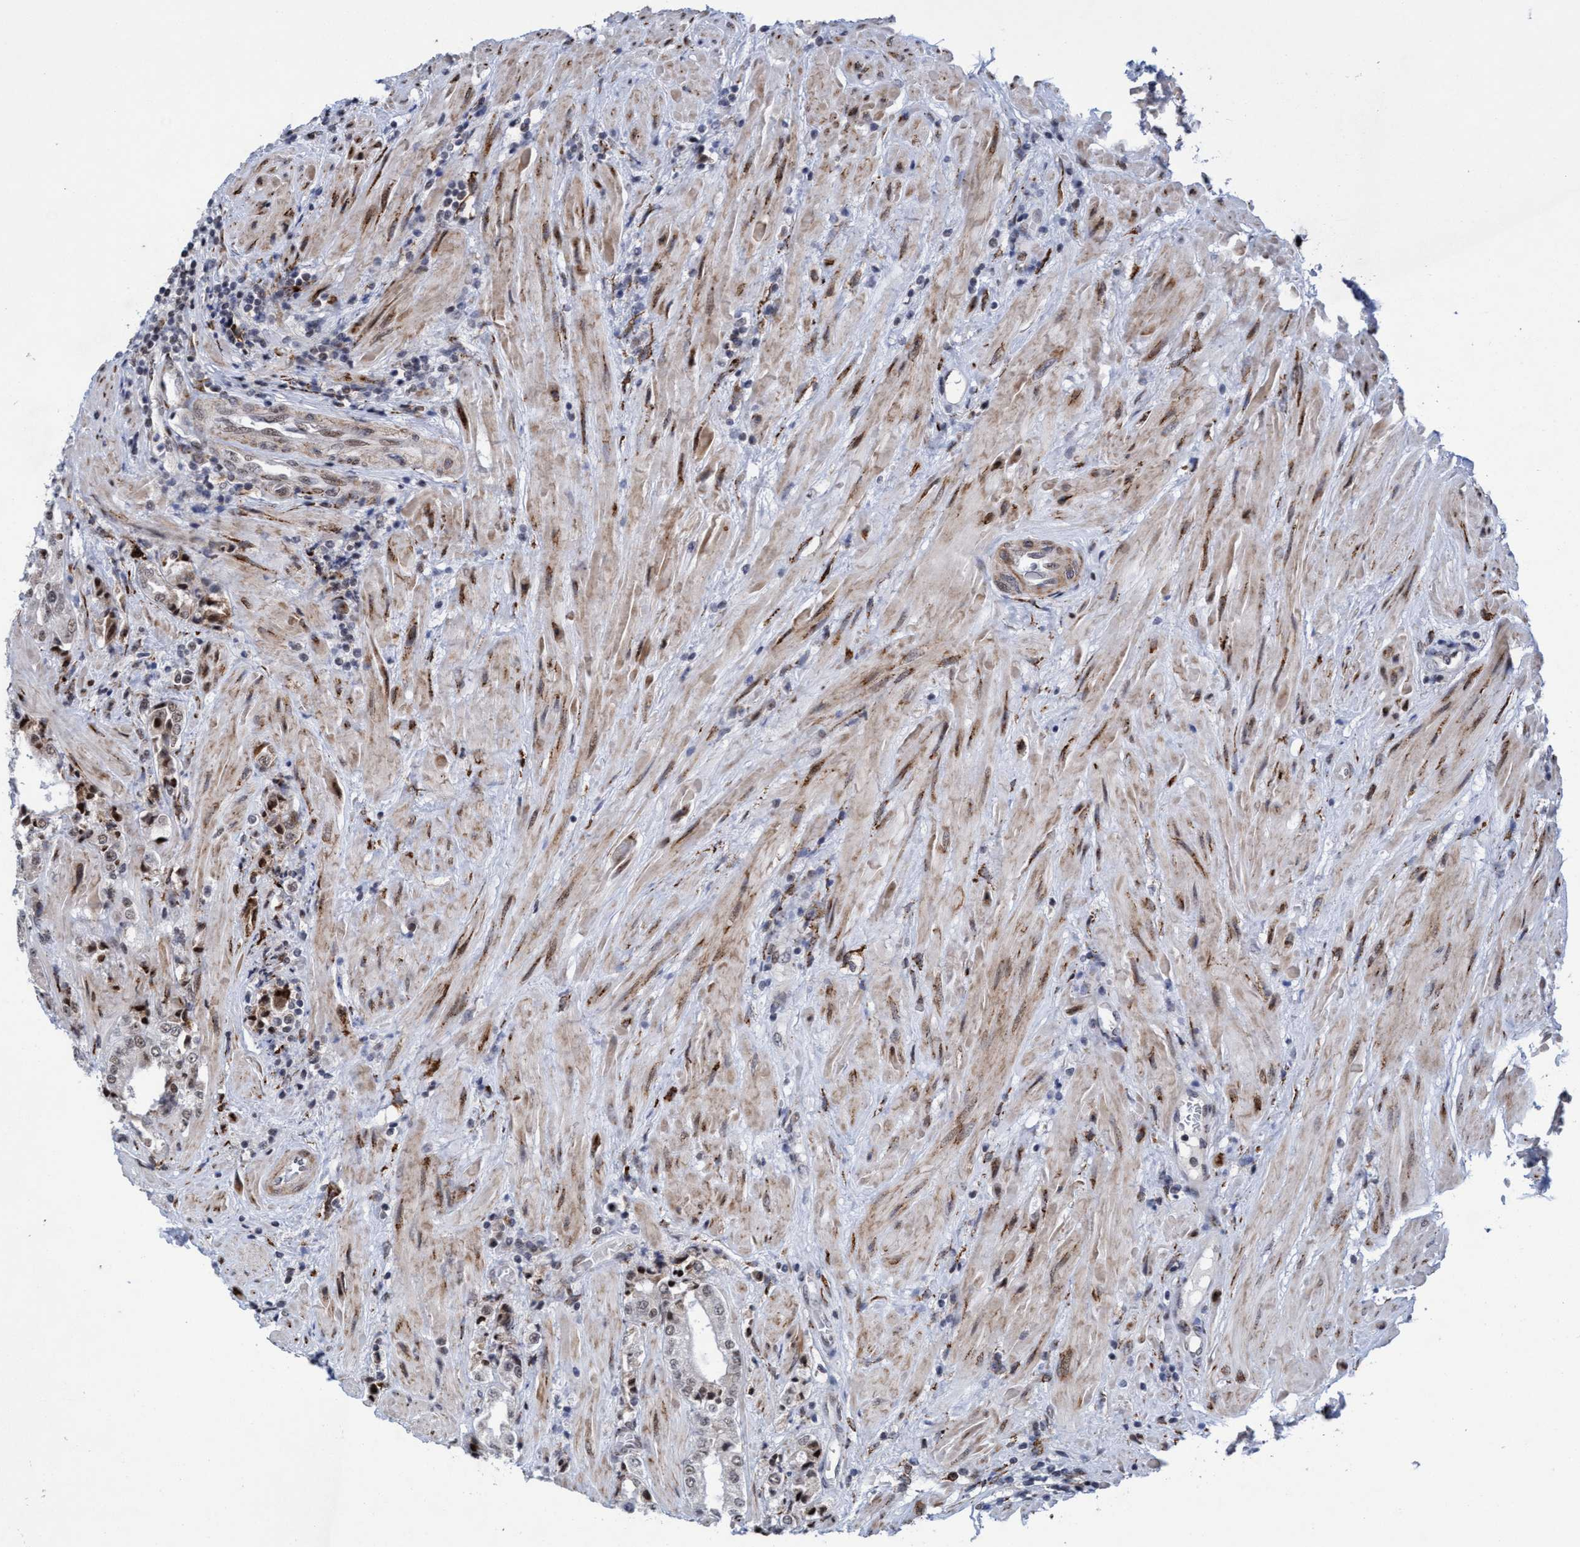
{"staining": {"intensity": "weak", "quantity": ">75%", "location": "nuclear"}, "tissue": "prostate cancer", "cell_type": "Tumor cells", "image_type": "cancer", "snomed": [{"axis": "morphology", "description": "Adenocarcinoma, High grade"}, {"axis": "topography", "description": "Prostate"}], "caption": "Tumor cells display low levels of weak nuclear expression in approximately >75% of cells in human prostate cancer (adenocarcinoma (high-grade)). (Stains: DAB (3,3'-diaminobenzidine) in brown, nuclei in blue, Microscopy: brightfield microscopy at high magnification).", "gene": "GLT6D1", "patient": {"sex": "male", "age": 61}}